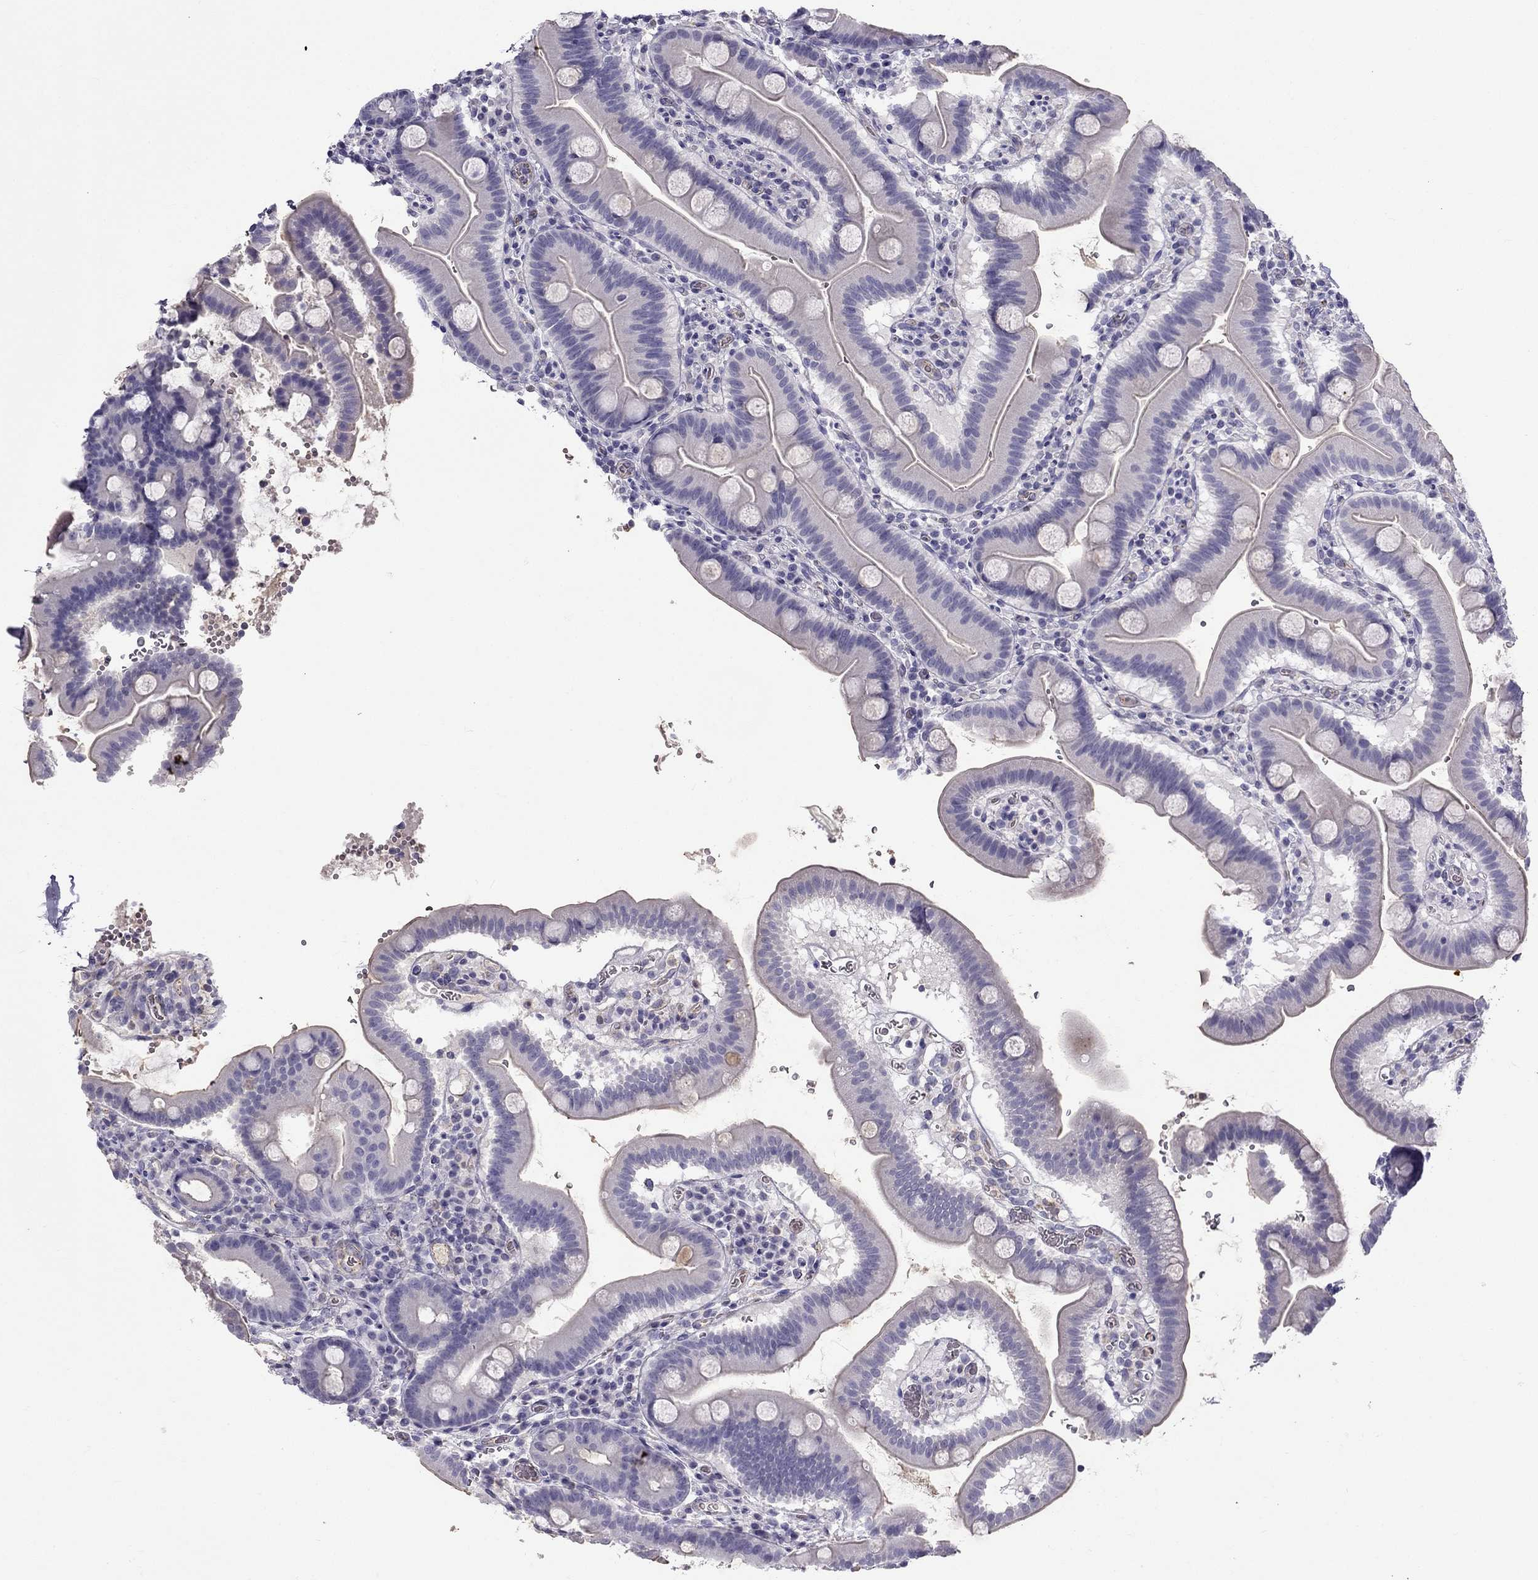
{"staining": {"intensity": "negative", "quantity": "none", "location": "none"}, "tissue": "duodenum", "cell_type": "Glandular cells", "image_type": "normal", "snomed": [{"axis": "morphology", "description": "Normal tissue, NOS"}, {"axis": "topography", "description": "Duodenum"}], "caption": "Immunohistochemistry micrograph of unremarkable duodenum stained for a protein (brown), which demonstrates no staining in glandular cells.", "gene": "STOML3", "patient": {"sex": "male", "age": 59}}